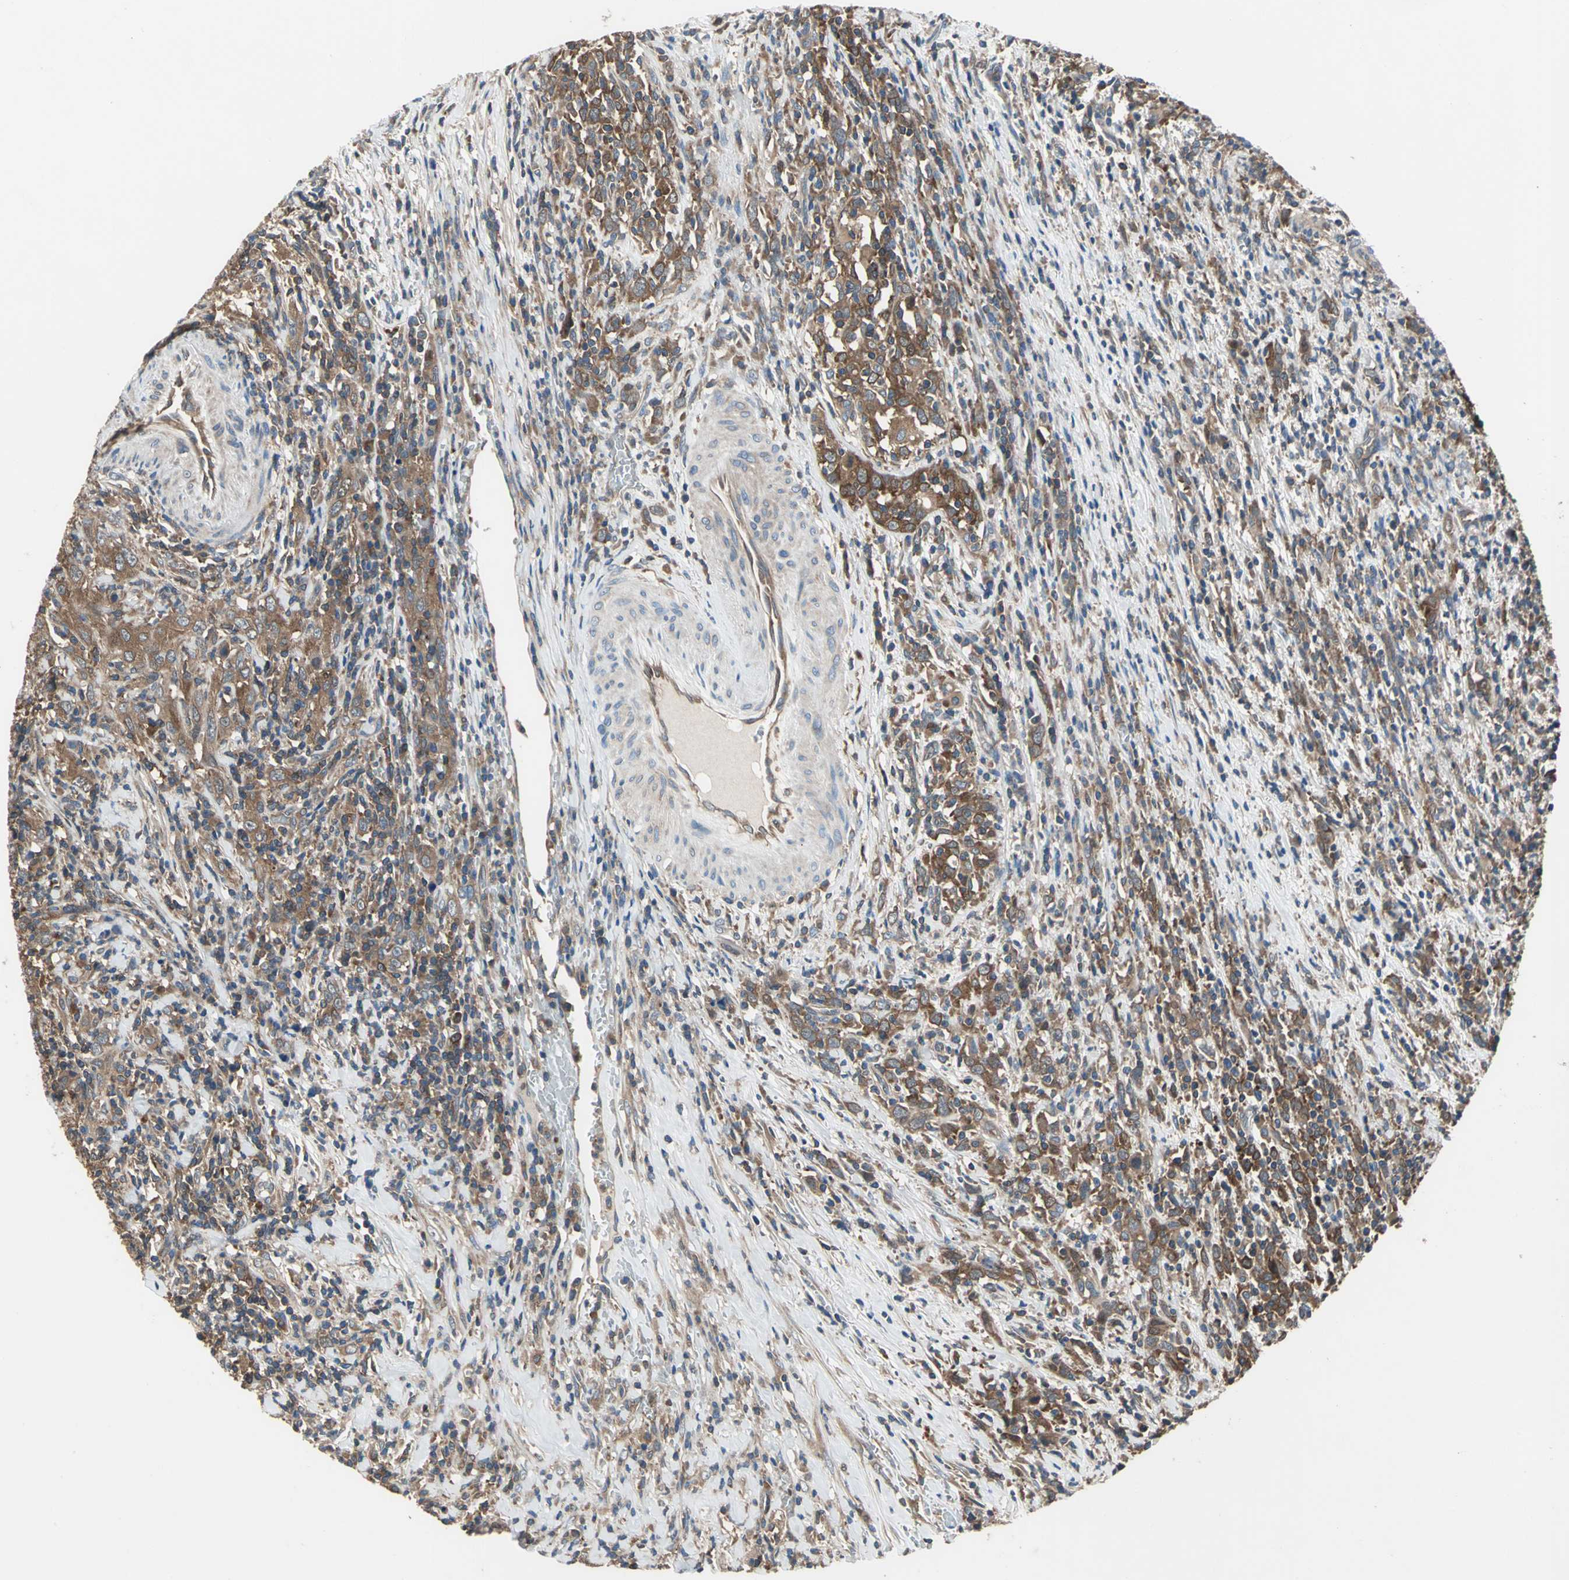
{"staining": {"intensity": "strong", "quantity": ">75%", "location": "cytoplasmic/membranous"}, "tissue": "urothelial cancer", "cell_type": "Tumor cells", "image_type": "cancer", "snomed": [{"axis": "morphology", "description": "Urothelial carcinoma, High grade"}, {"axis": "topography", "description": "Urinary bladder"}], "caption": "Tumor cells reveal strong cytoplasmic/membranous expression in about >75% of cells in urothelial cancer. The protein is stained brown, and the nuclei are stained in blue (DAB IHC with brightfield microscopy, high magnification).", "gene": "CAPN1", "patient": {"sex": "male", "age": 61}}